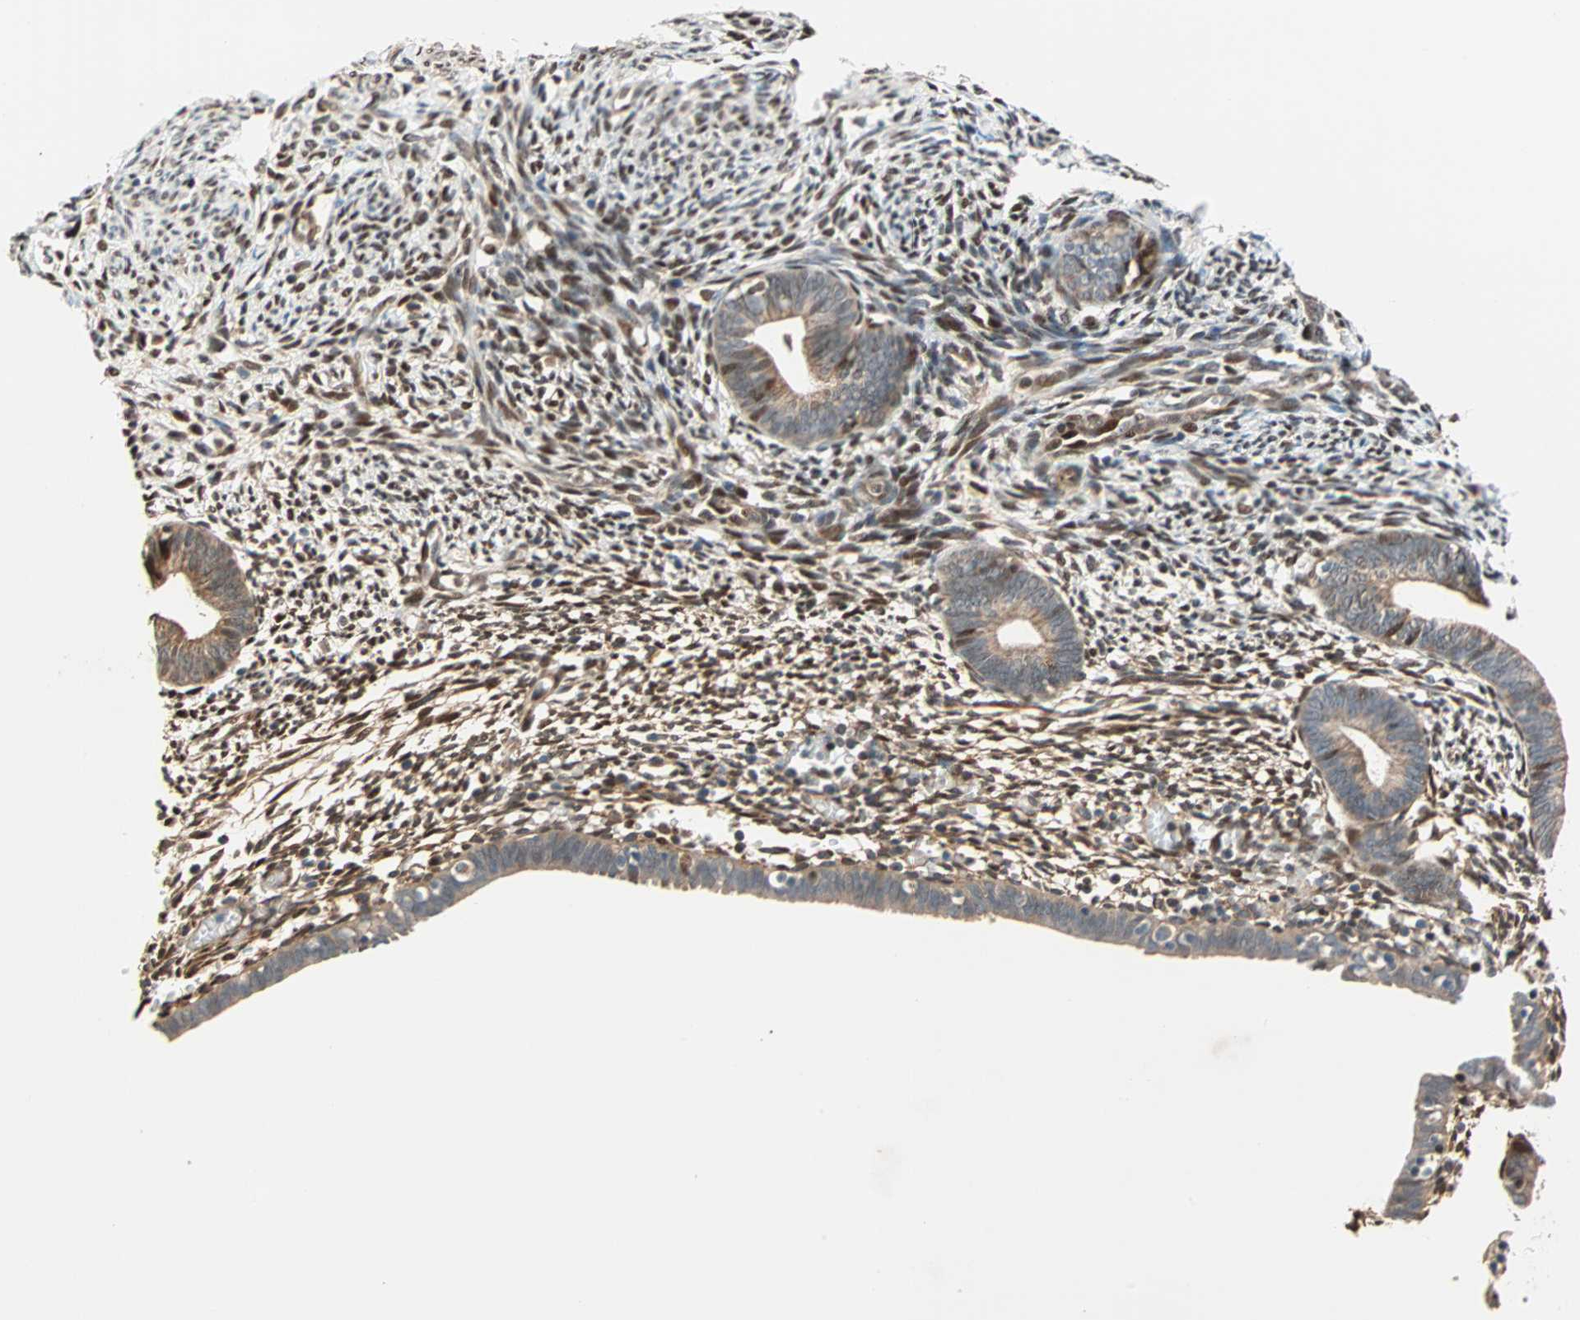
{"staining": {"intensity": "moderate", "quantity": ">75%", "location": "cytoplasmic/membranous,nuclear"}, "tissue": "endometrium", "cell_type": "Cells in endometrial stroma", "image_type": "normal", "snomed": [{"axis": "morphology", "description": "Normal tissue, NOS"}, {"axis": "morphology", "description": "Atrophy, NOS"}, {"axis": "topography", "description": "Uterus"}, {"axis": "topography", "description": "Endometrium"}], "caption": "Immunohistochemistry image of normal human endometrium stained for a protein (brown), which demonstrates medium levels of moderate cytoplasmic/membranous,nuclear expression in about >75% of cells in endometrial stroma.", "gene": "HECW1", "patient": {"sex": "female", "age": 68}}